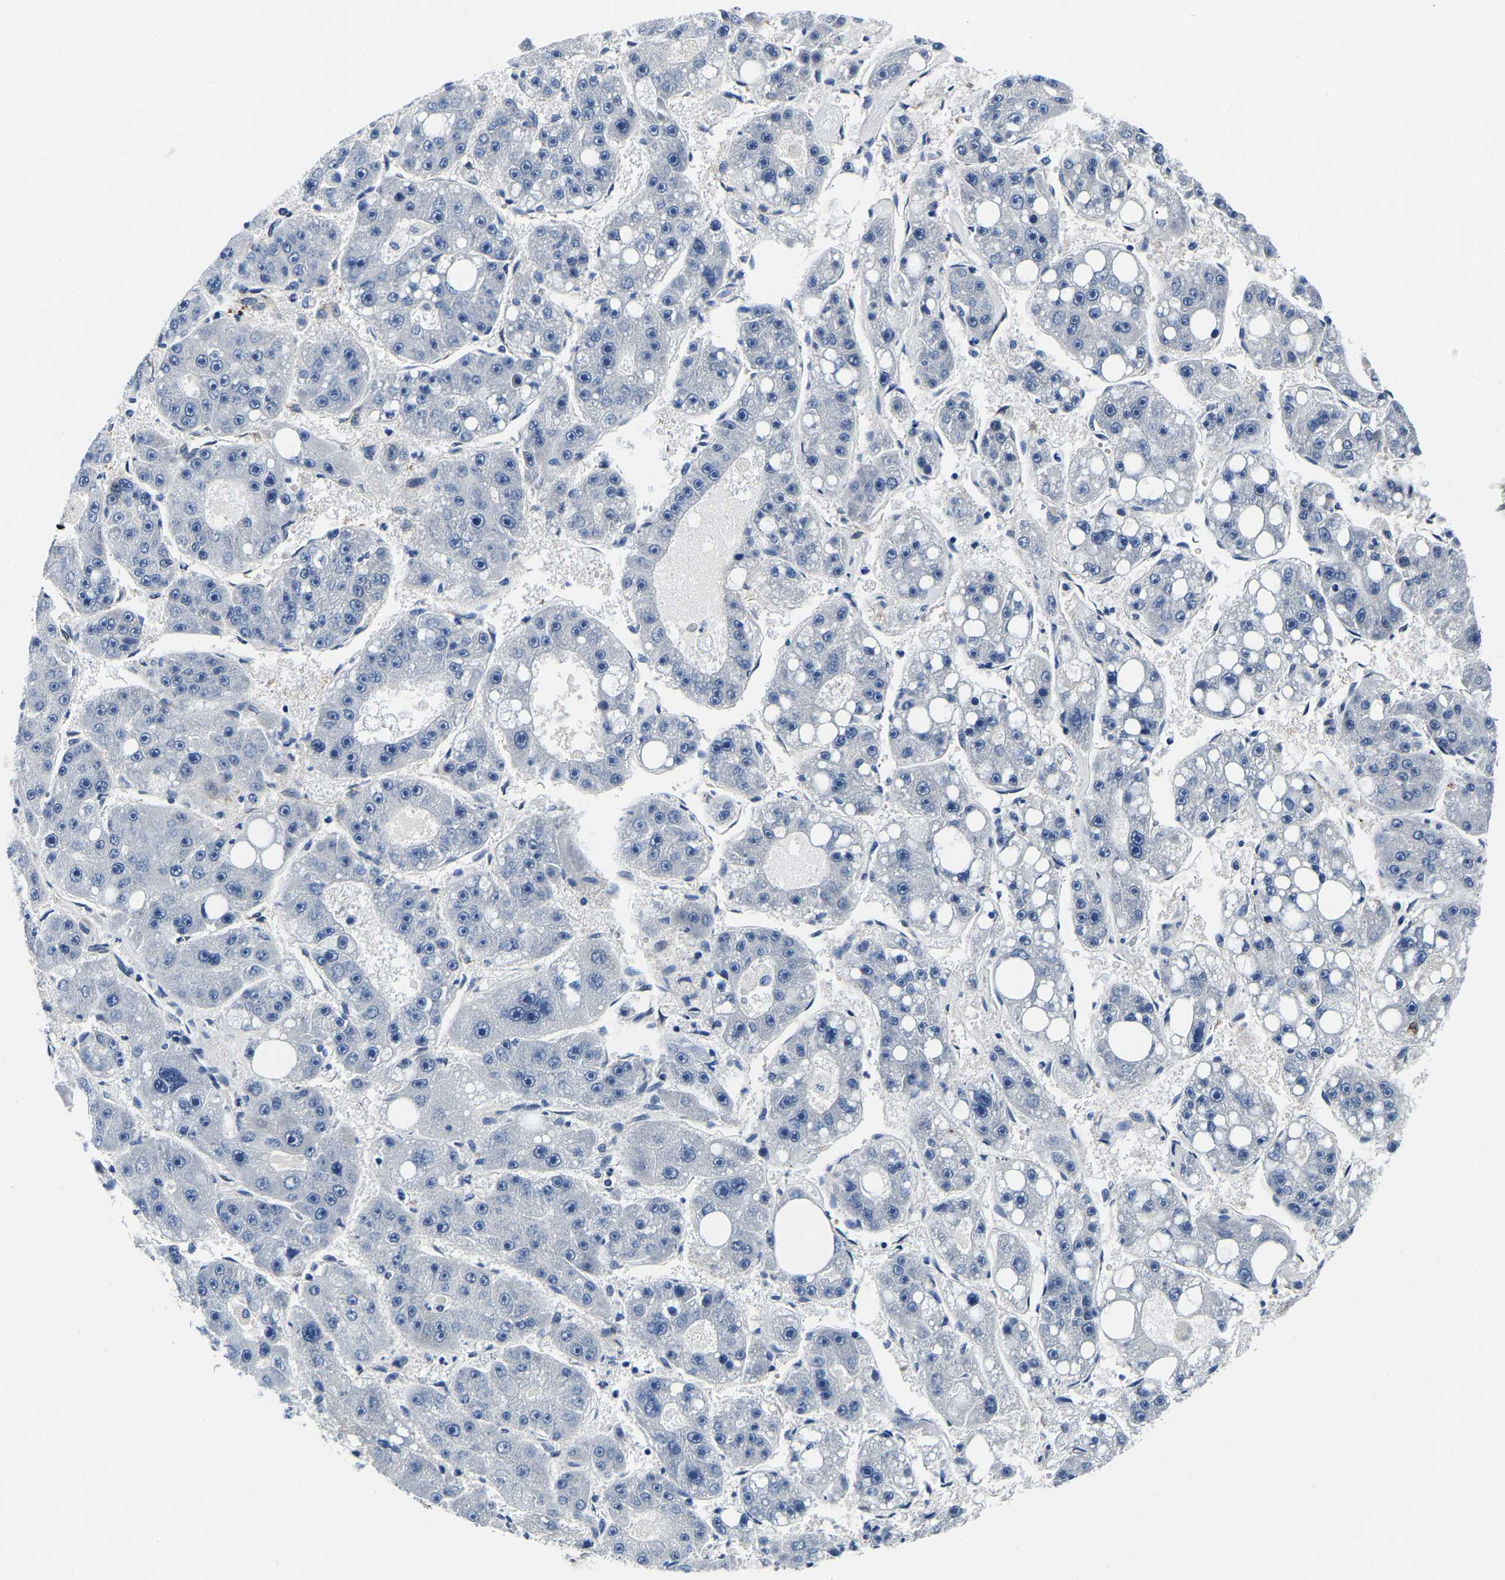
{"staining": {"intensity": "negative", "quantity": "none", "location": "none"}, "tissue": "liver cancer", "cell_type": "Tumor cells", "image_type": "cancer", "snomed": [{"axis": "morphology", "description": "Carcinoma, Hepatocellular, NOS"}, {"axis": "topography", "description": "Liver"}], "caption": "IHC of human liver cancer (hepatocellular carcinoma) displays no positivity in tumor cells. (DAB immunohistochemistry with hematoxylin counter stain).", "gene": "S100A13", "patient": {"sex": "female", "age": 61}}